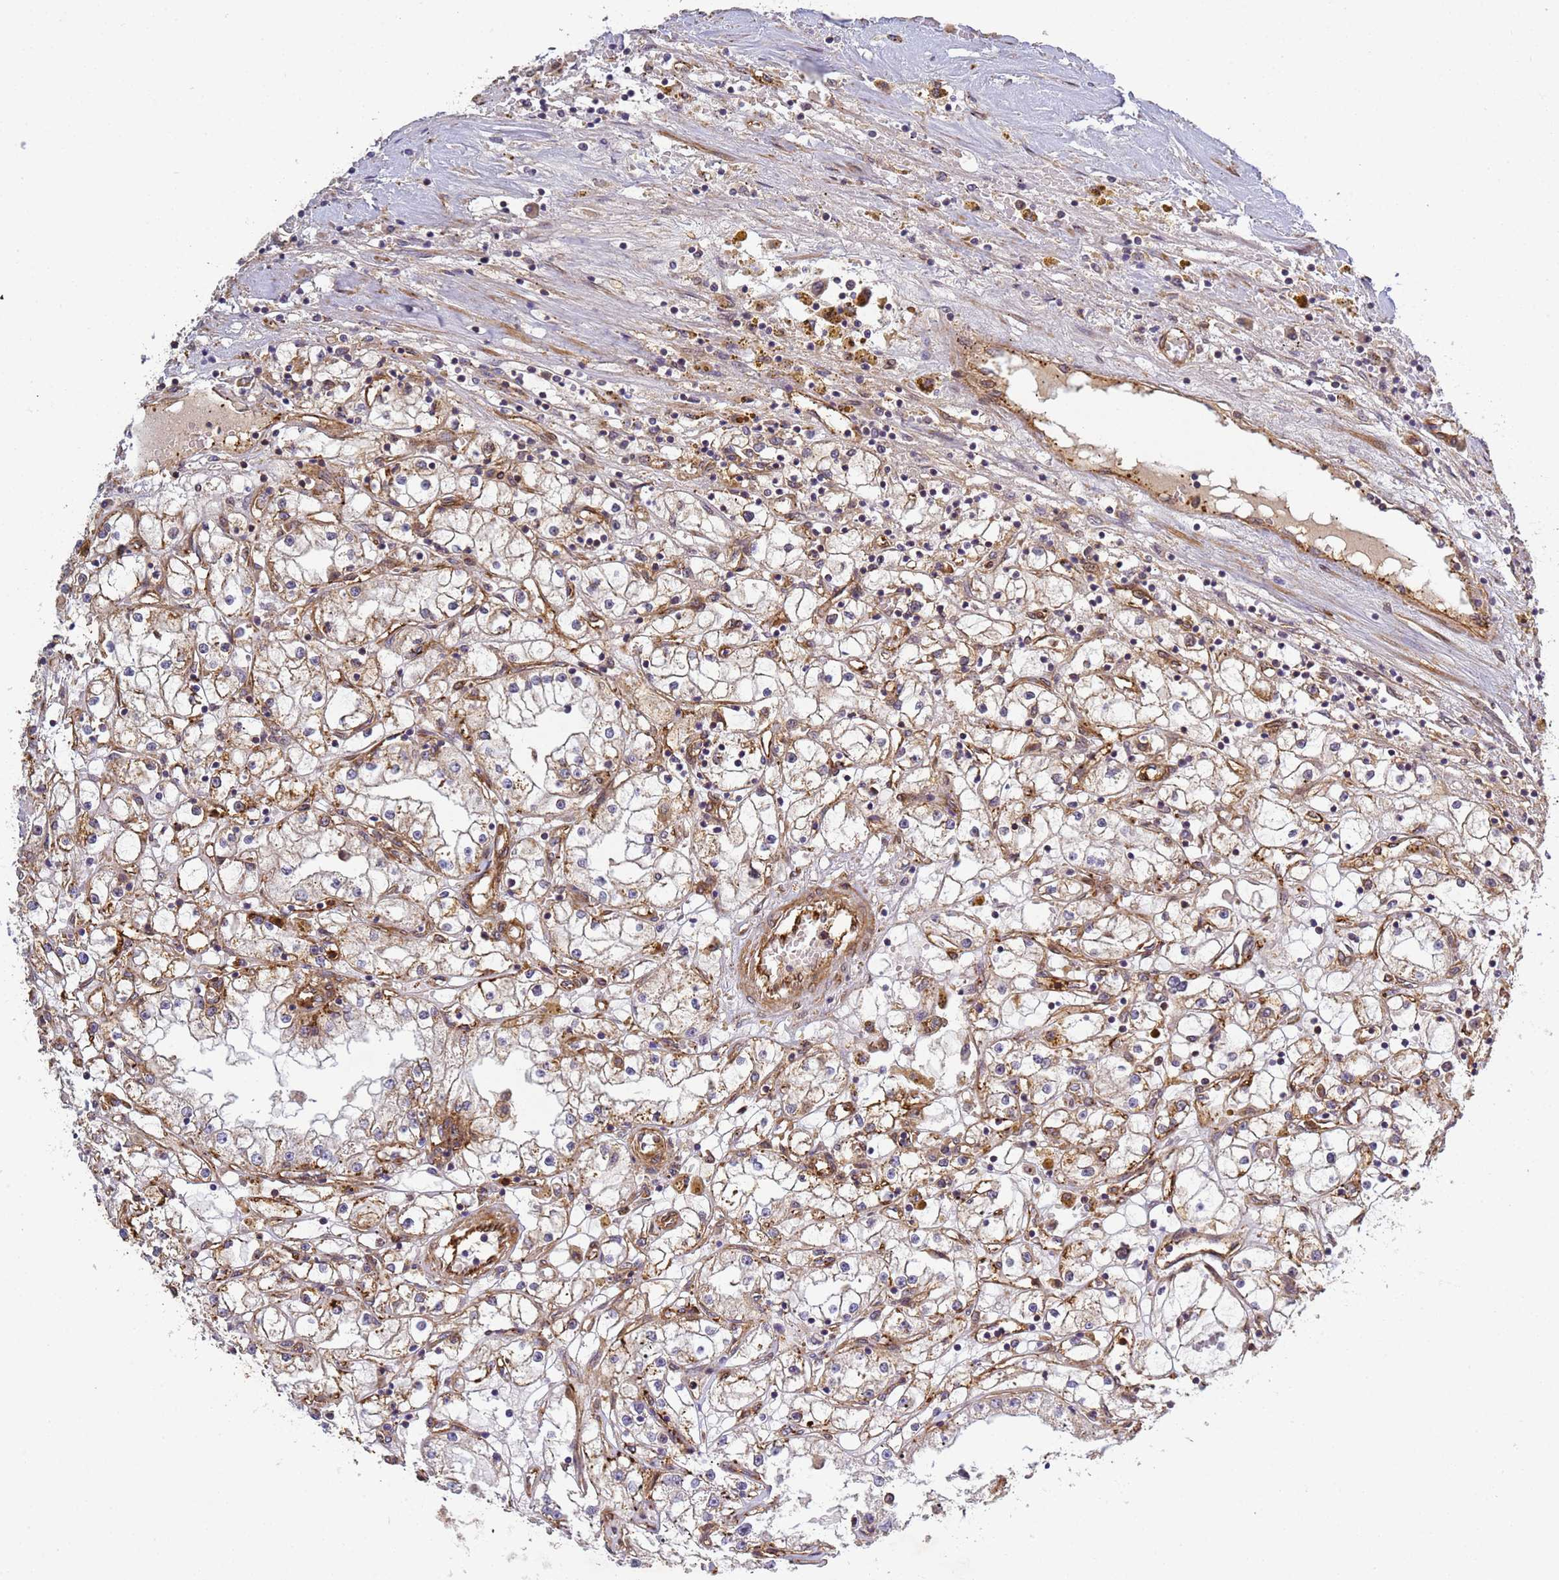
{"staining": {"intensity": "weak", "quantity": "25%-75%", "location": "cytoplasmic/membranous"}, "tissue": "renal cancer", "cell_type": "Tumor cells", "image_type": "cancer", "snomed": [{"axis": "morphology", "description": "Adenocarcinoma, NOS"}, {"axis": "topography", "description": "Kidney"}], "caption": "Weak cytoplasmic/membranous protein expression is seen in approximately 25%-75% of tumor cells in adenocarcinoma (renal). Nuclei are stained in blue.", "gene": "C8orf34", "patient": {"sex": "male", "age": 56}}